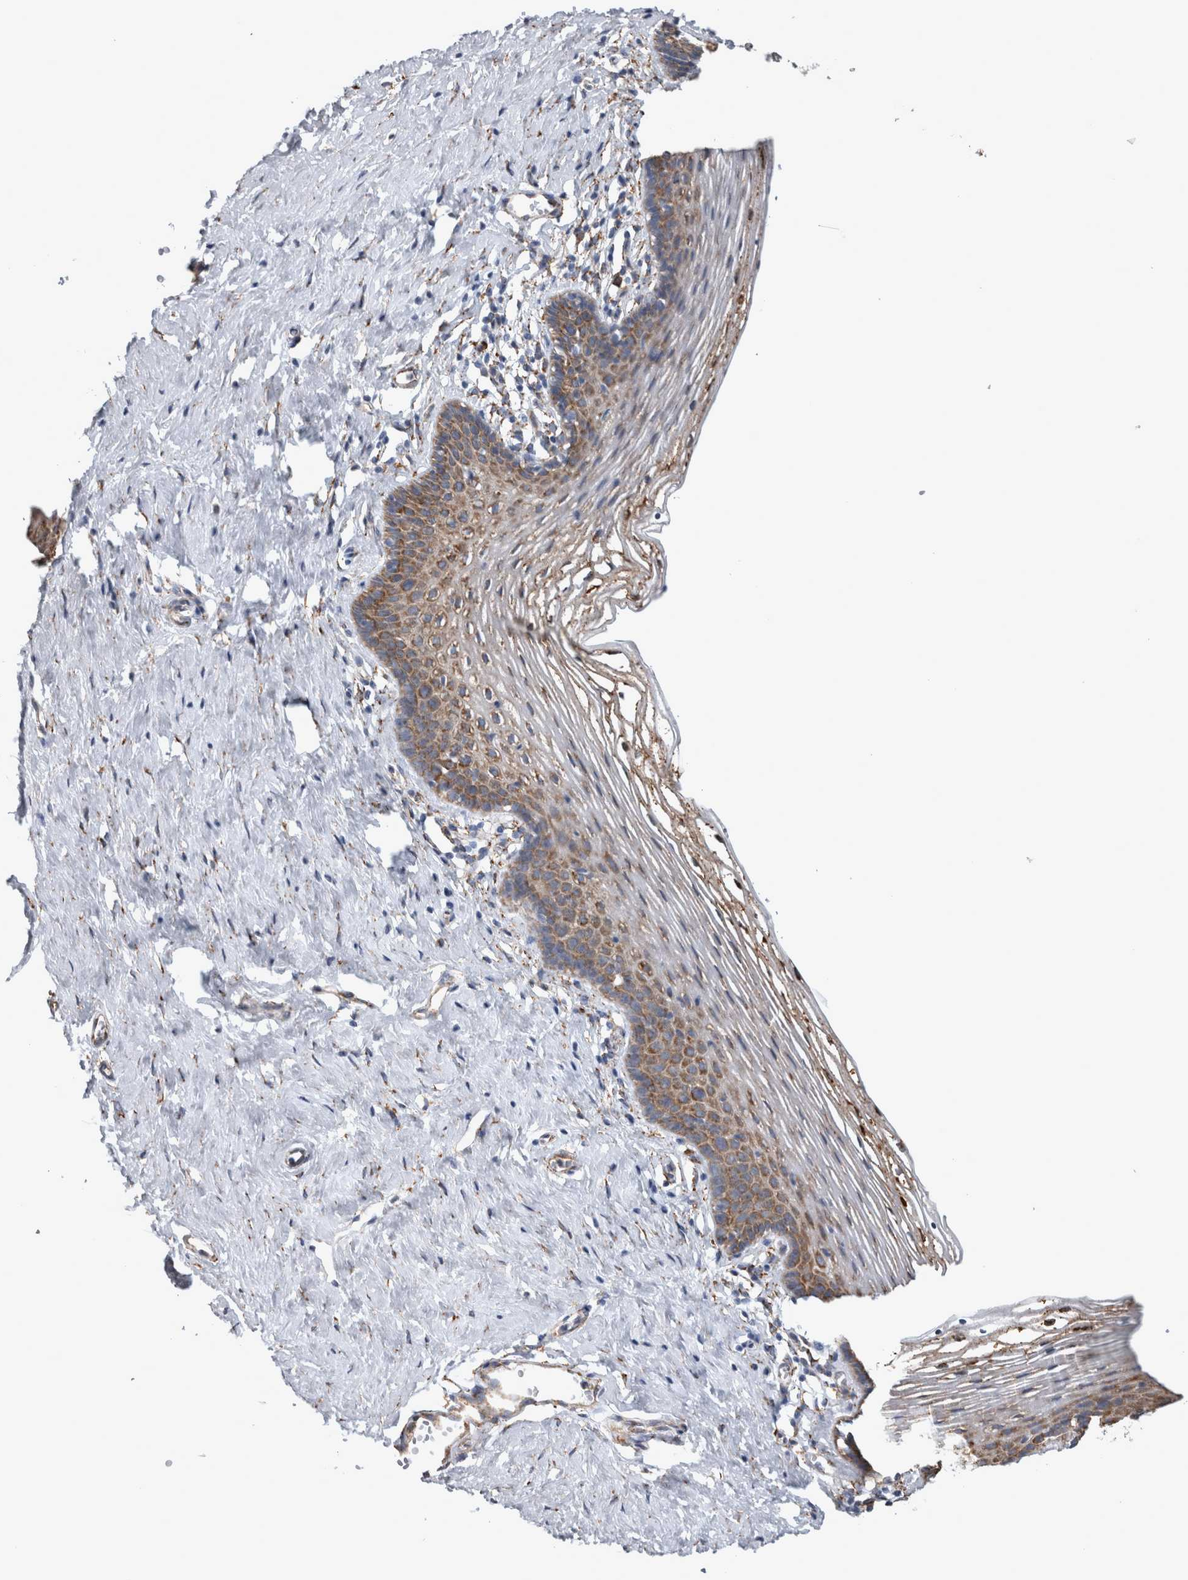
{"staining": {"intensity": "moderate", "quantity": "25%-75%", "location": "cytoplasmic/membranous"}, "tissue": "vagina", "cell_type": "Squamous epithelial cells", "image_type": "normal", "snomed": [{"axis": "morphology", "description": "Normal tissue, NOS"}, {"axis": "topography", "description": "Vagina"}], "caption": "The immunohistochemical stain highlights moderate cytoplasmic/membranous staining in squamous epithelial cells of normal vagina. The protein is shown in brown color, while the nuclei are stained blue.", "gene": "FHIP2B", "patient": {"sex": "female", "age": 32}}